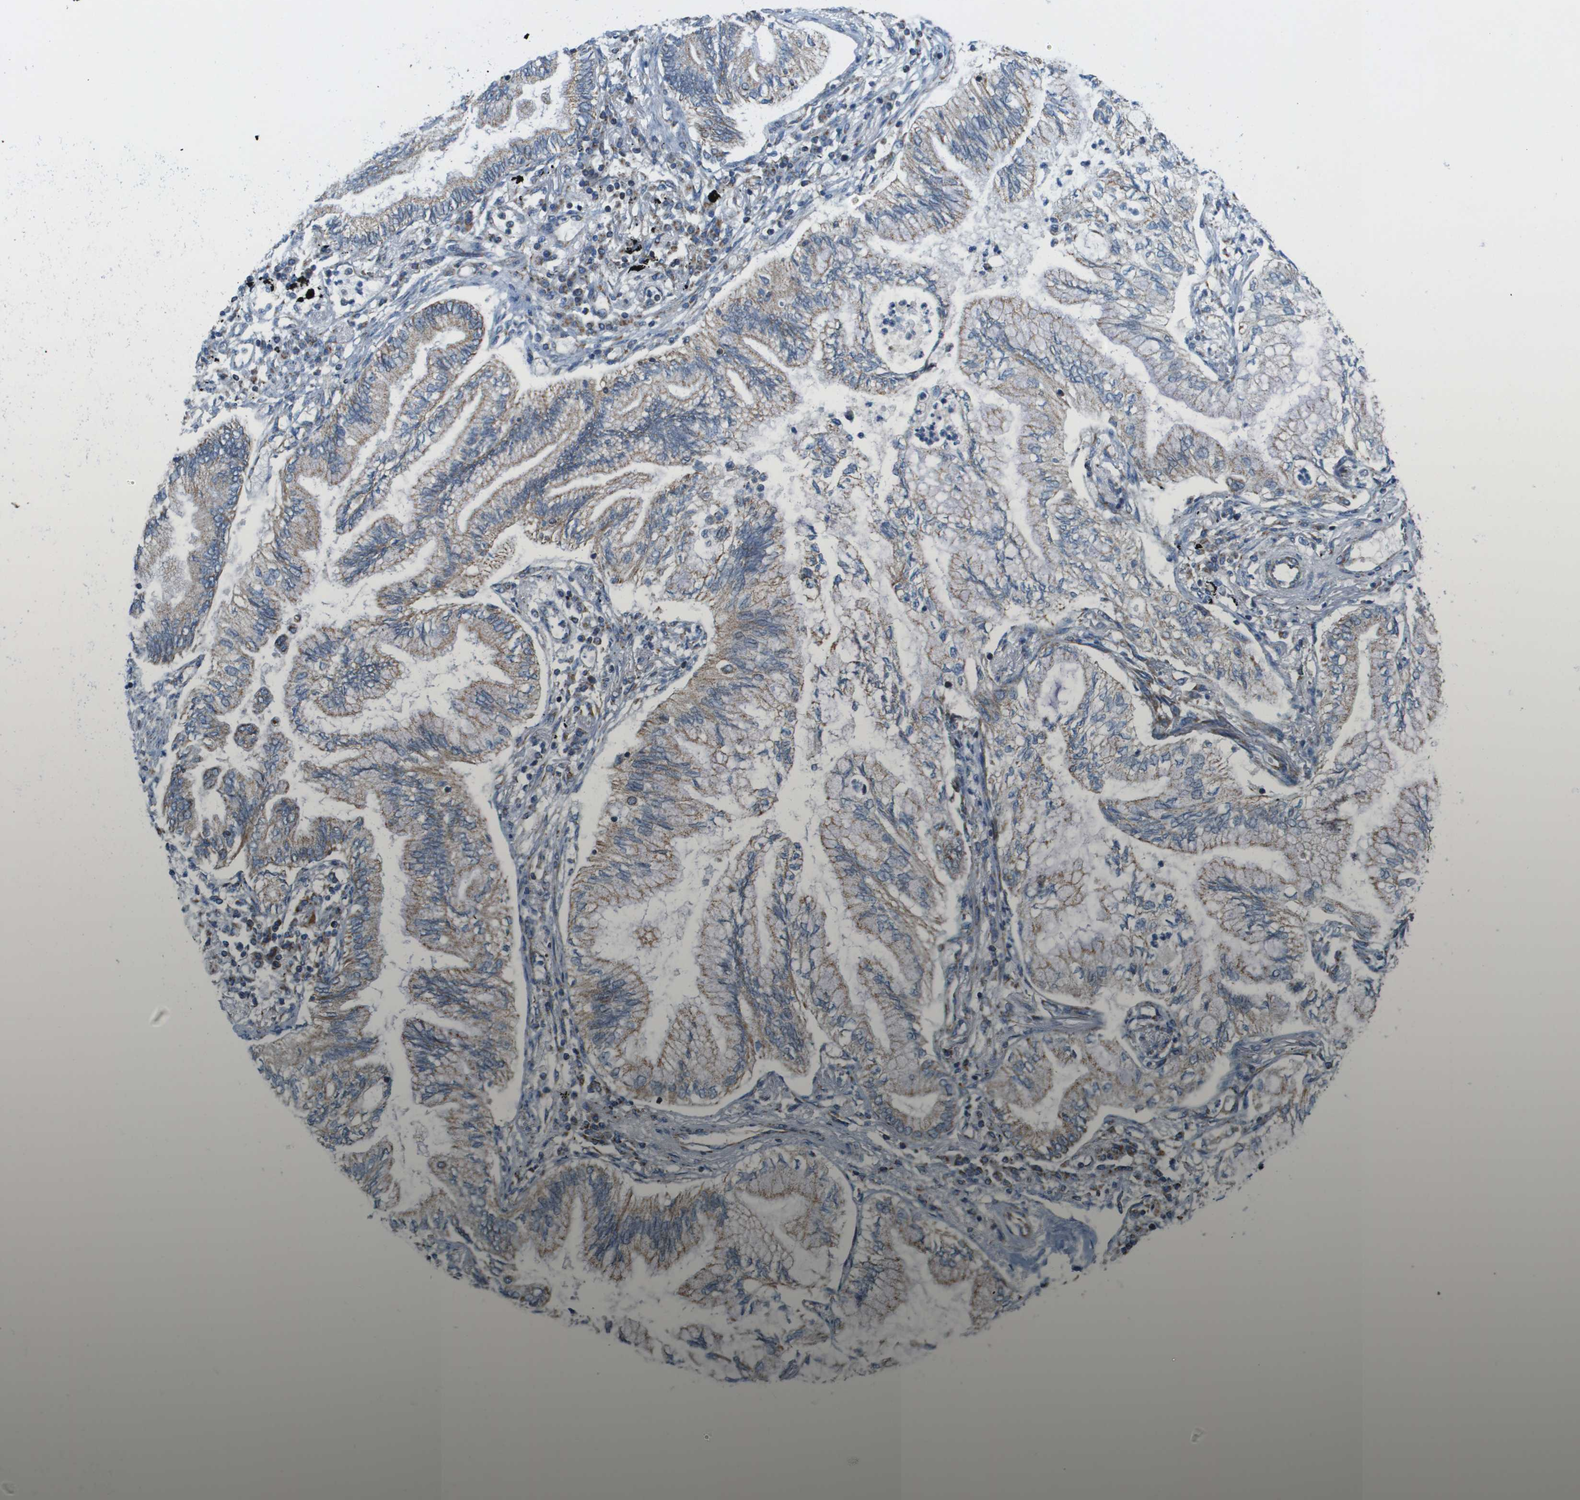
{"staining": {"intensity": "moderate", "quantity": ">75%", "location": "cytoplasmic/membranous"}, "tissue": "lung cancer", "cell_type": "Tumor cells", "image_type": "cancer", "snomed": [{"axis": "morphology", "description": "Normal tissue, NOS"}, {"axis": "morphology", "description": "Adenocarcinoma, NOS"}, {"axis": "topography", "description": "Bronchus"}, {"axis": "topography", "description": "Lung"}], "caption": "This micrograph exhibits immunohistochemistry (IHC) staining of human lung adenocarcinoma, with medium moderate cytoplasmic/membranous staining in about >75% of tumor cells.", "gene": "TAOK3", "patient": {"sex": "female", "age": 70}}